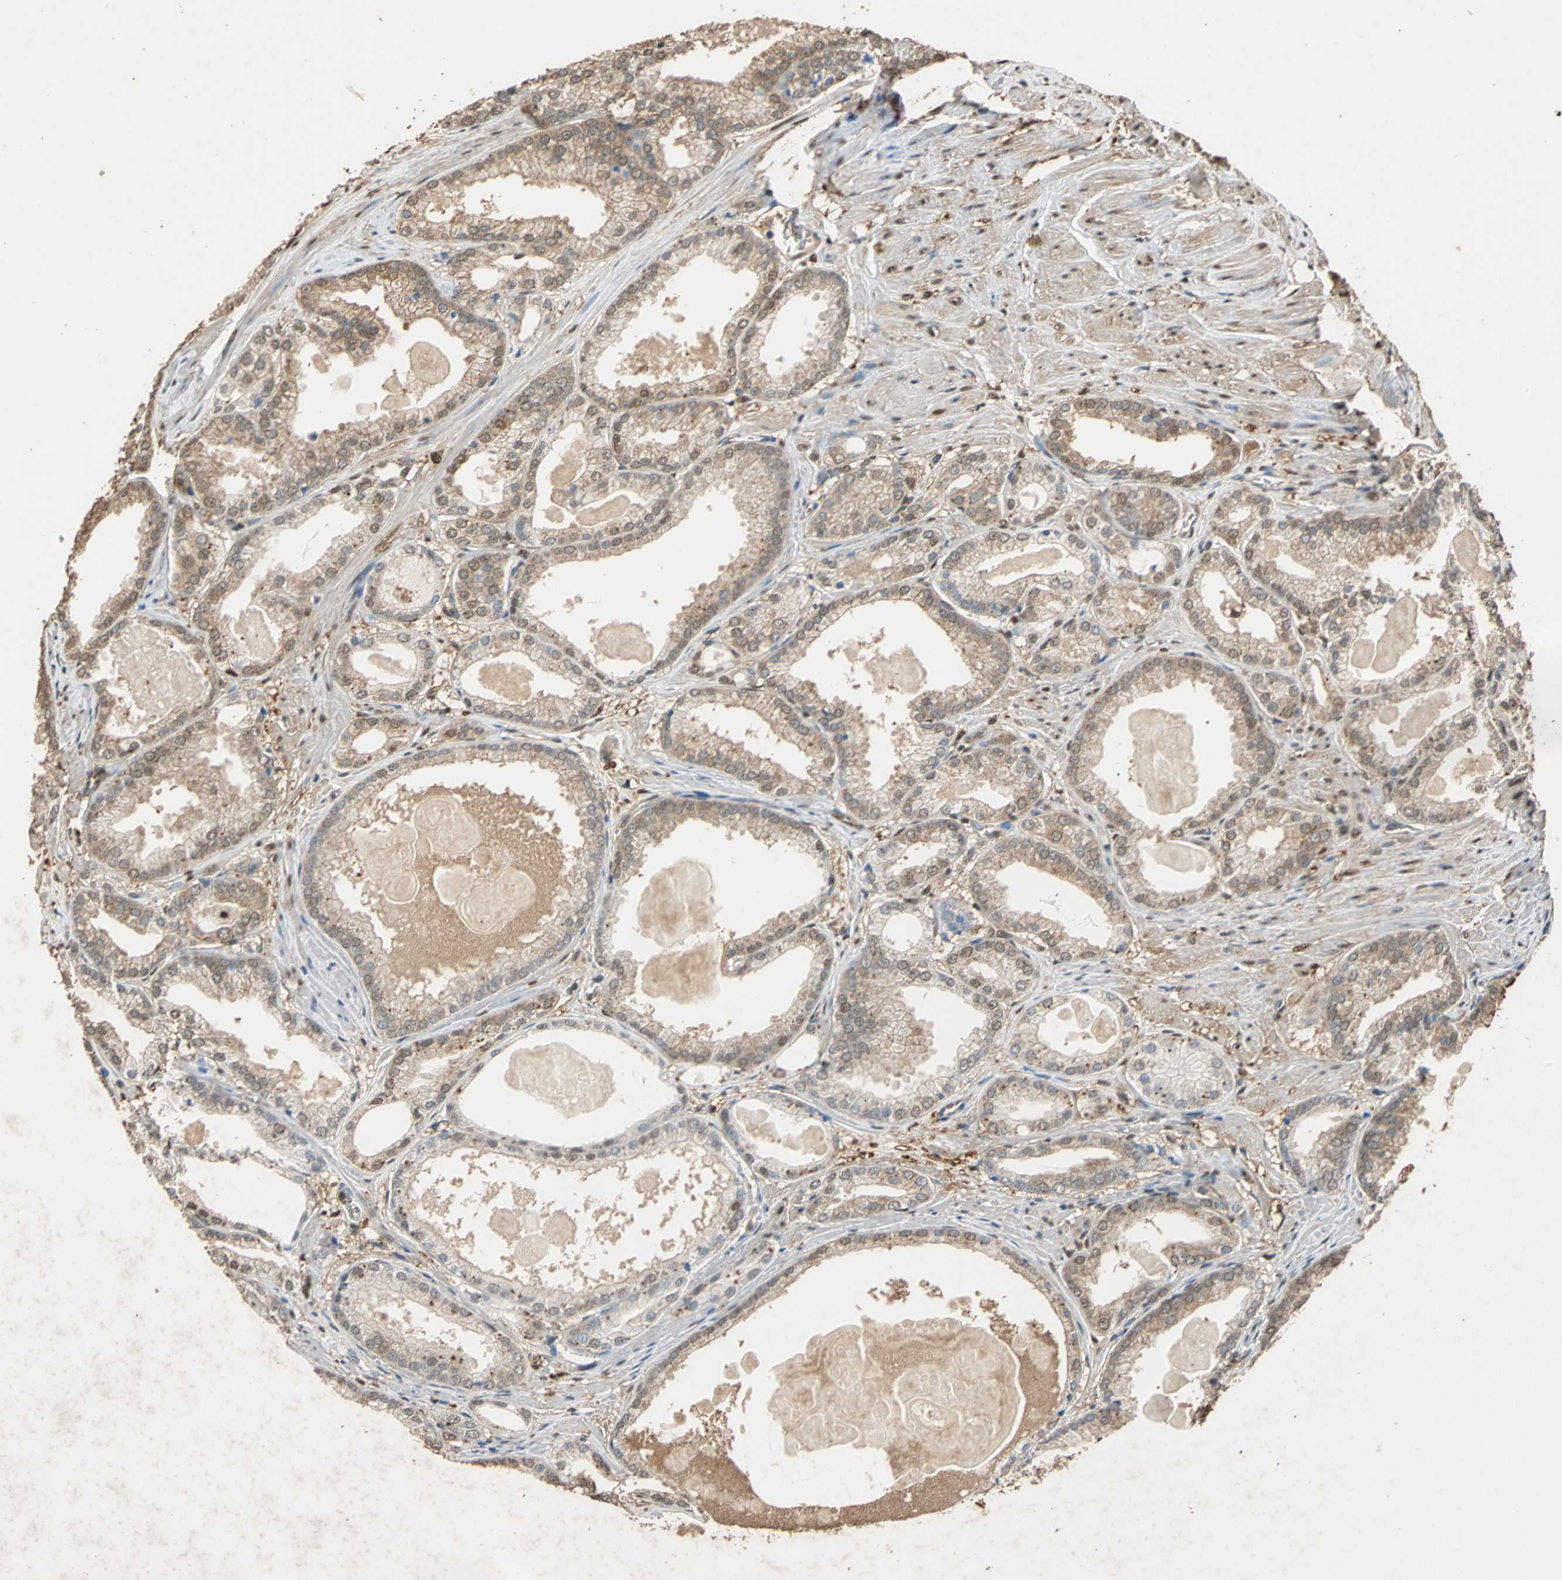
{"staining": {"intensity": "weak", "quantity": ">75%", "location": "cytoplasmic/membranous"}, "tissue": "prostate cancer", "cell_type": "Tumor cells", "image_type": "cancer", "snomed": [{"axis": "morphology", "description": "Adenocarcinoma, High grade"}, {"axis": "topography", "description": "Prostate"}], "caption": "A histopathology image of prostate cancer stained for a protein displays weak cytoplasmic/membranous brown staining in tumor cells.", "gene": "GAPDH", "patient": {"sex": "male", "age": 61}}